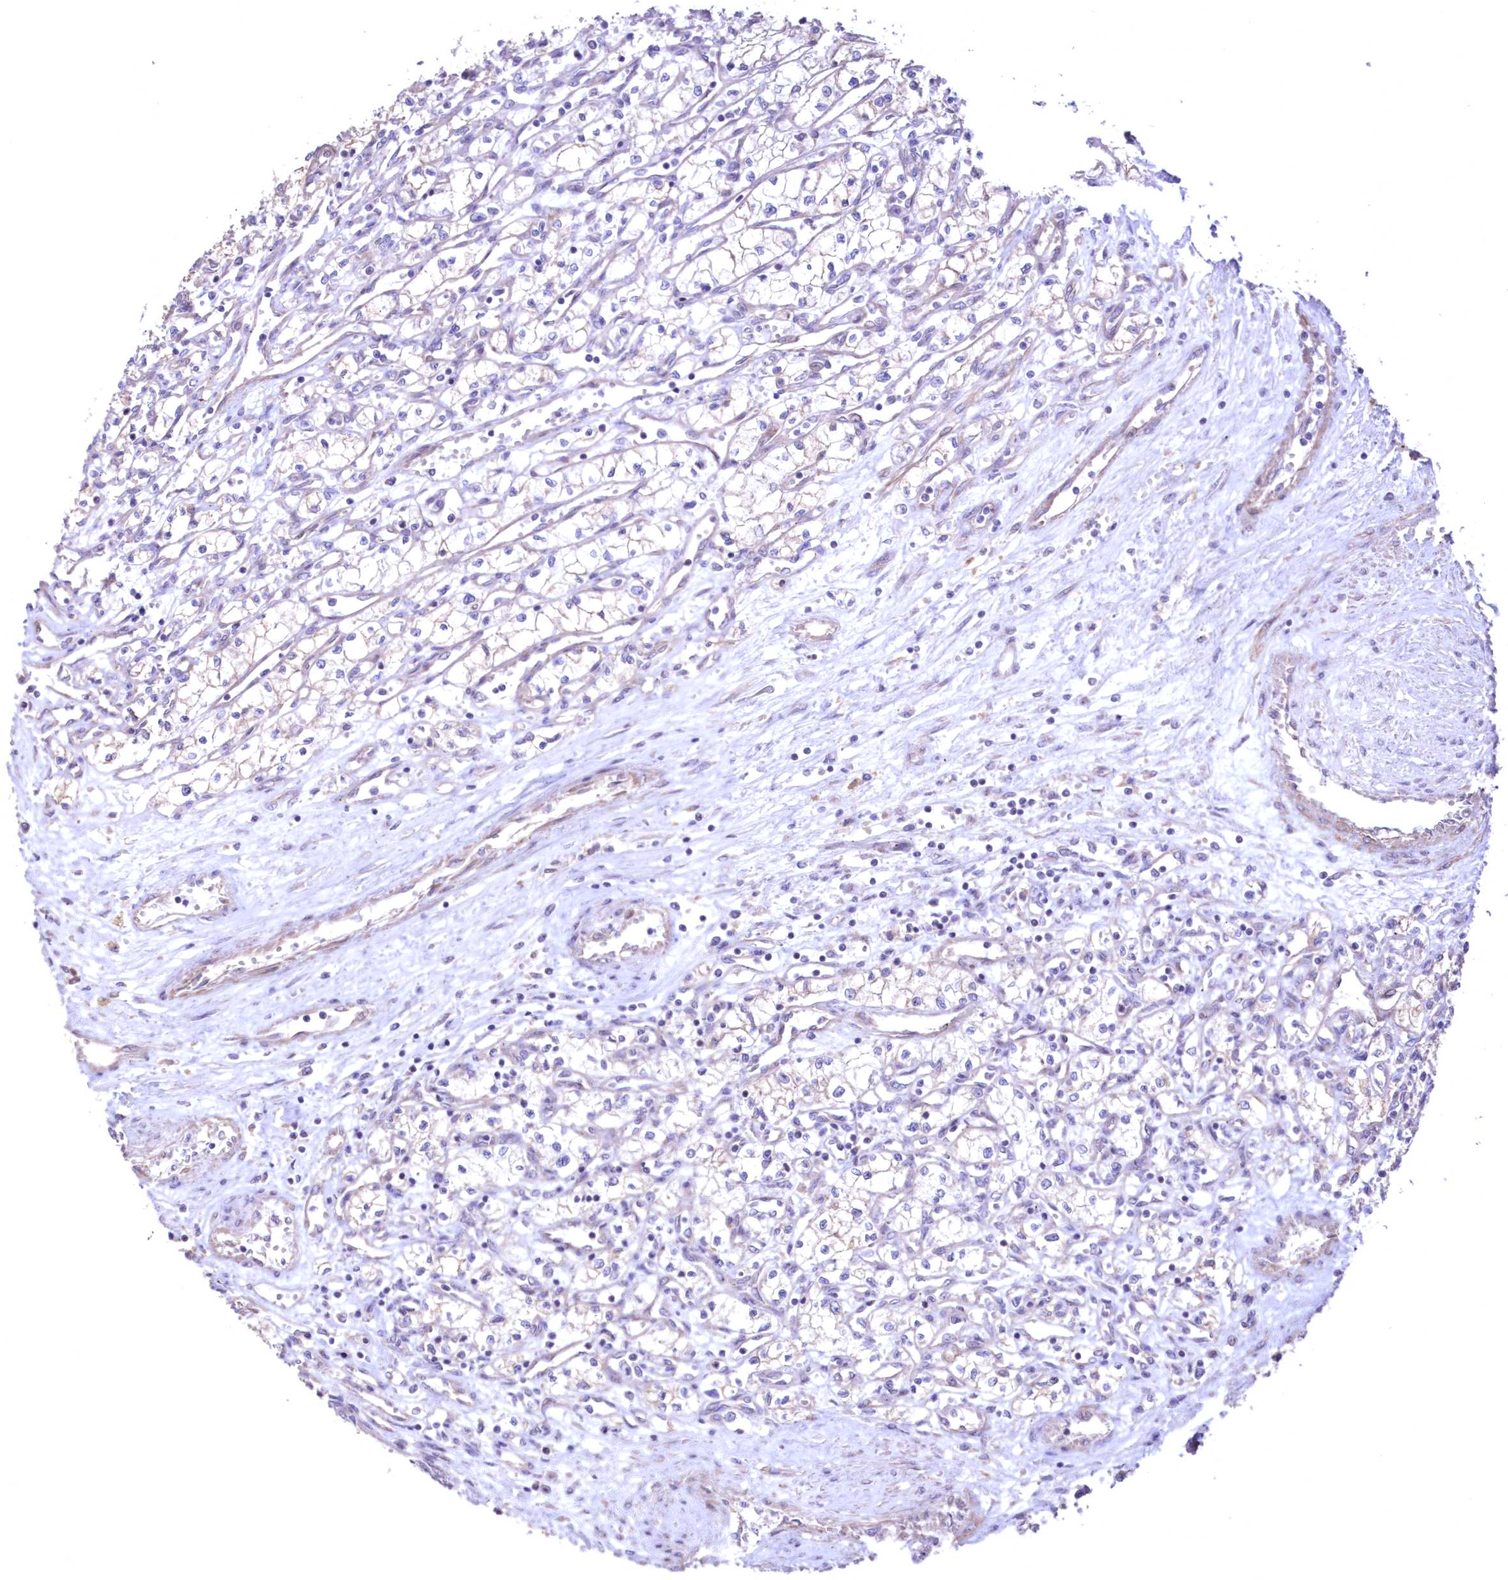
{"staining": {"intensity": "negative", "quantity": "none", "location": "none"}, "tissue": "renal cancer", "cell_type": "Tumor cells", "image_type": "cancer", "snomed": [{"axis": "morphology", "description": "Adenocarcinoma, NOS"}, {"axis": "topography", "description": "Kidney"}], "caption": "Immunohistochemical staining of human renal adenocarcinoma displays no significant positivity in tumor cells. The staining was performed using DAB to visualize the protein expression in brown, while the nuclei were stained in blue with hematoxylin (Magnification: 20x).", "gene": "MTRF1L", "patient": {"sex": "male", "age": 59}}